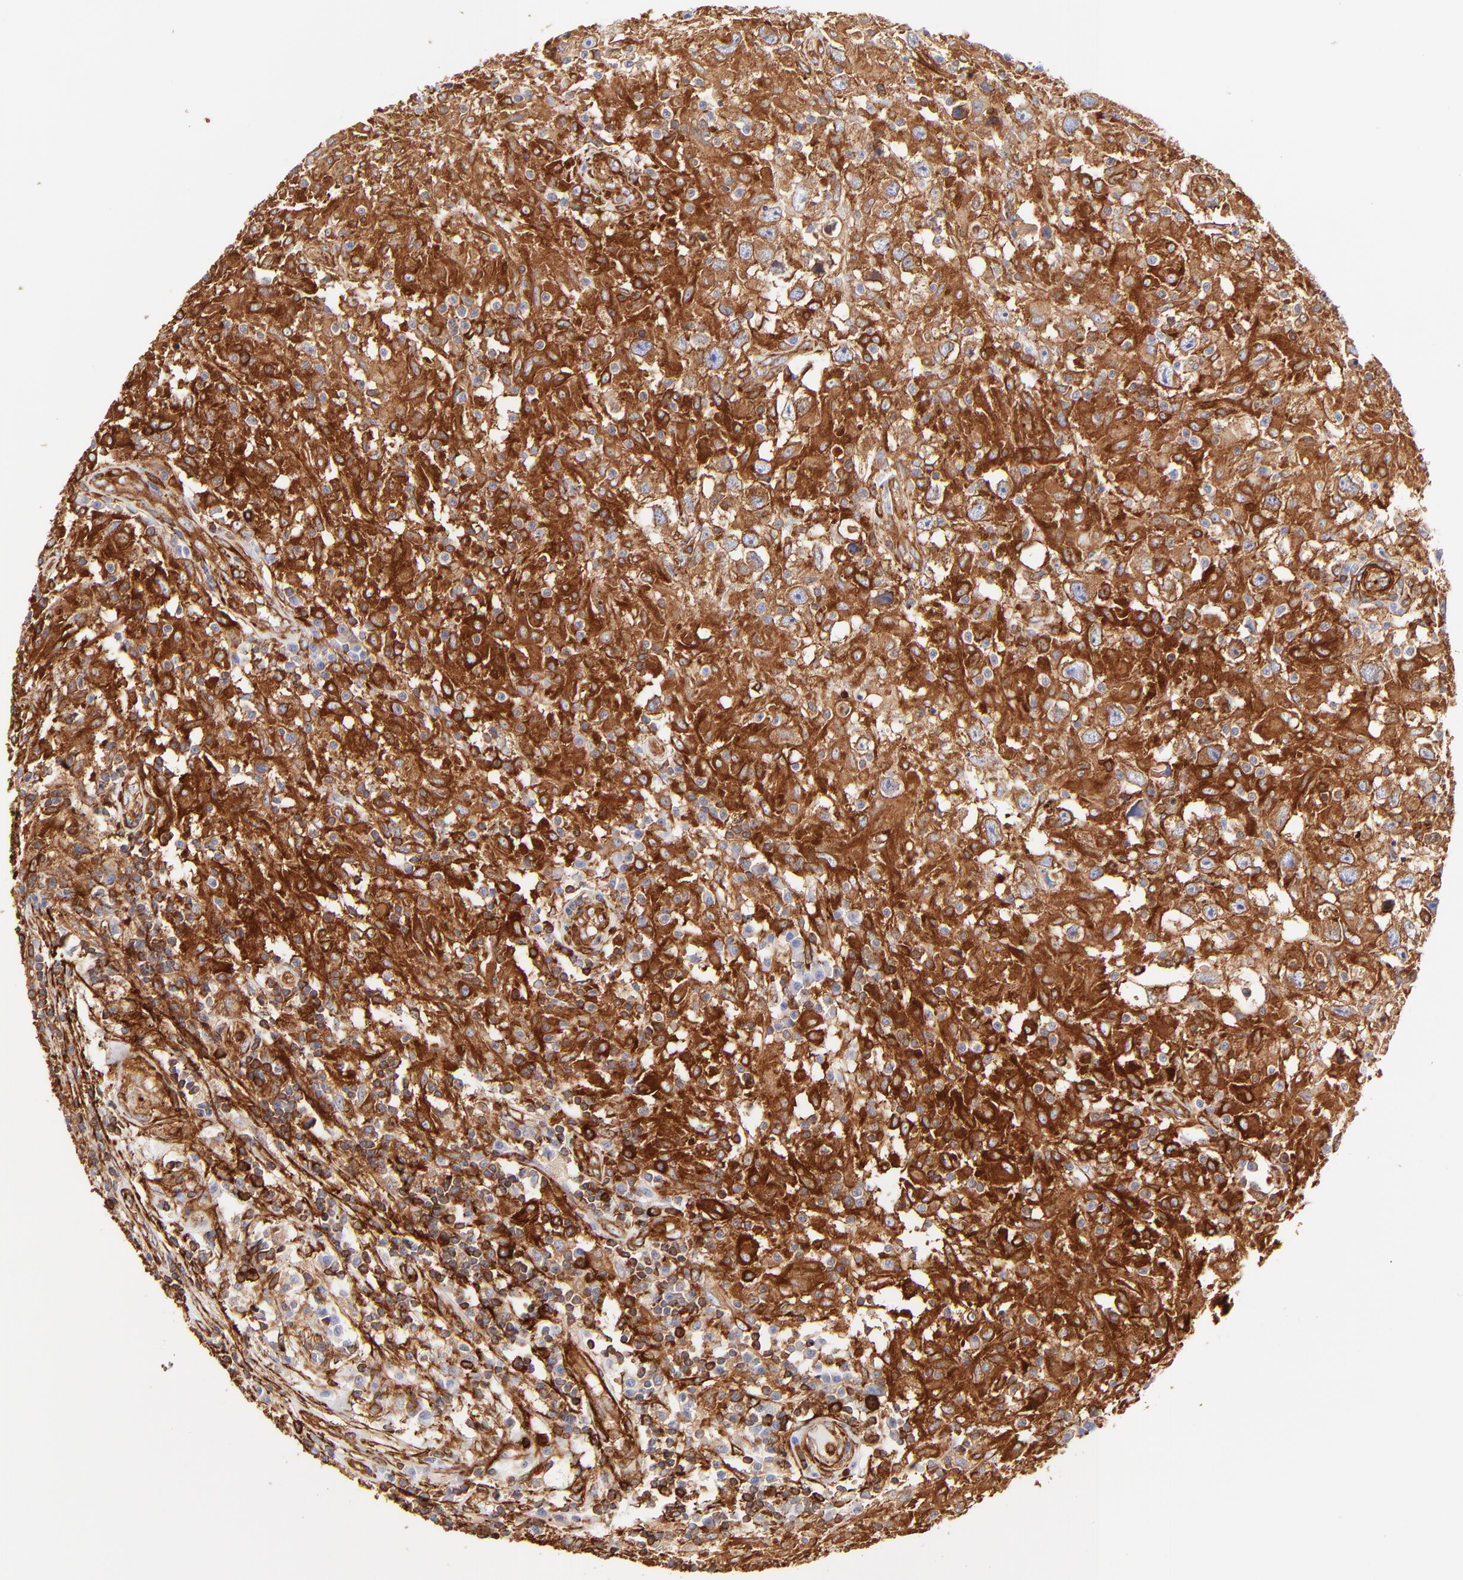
{"staining": {"intensity": "strong", "quantity": ">75%", "location": "cytoplasmic/membranous"}, "tissue": "testis cancer", "cell_type": "Tumor cells", "image_type": "cancer", "snomed": [{"axis": "morphology", "description": "Seminoma, NOS"}, {"axis": "topography", "description": "Testis"}], "caption": "IHC of testis cancer (seminoma) exhibits high levels of strong cytoplasmic/membranous positivity in approximately >75% of tumor cells. Nuclei are stained in blue.", "gene": "FLNA", "patient": {"sex": "male", "age": 34}}